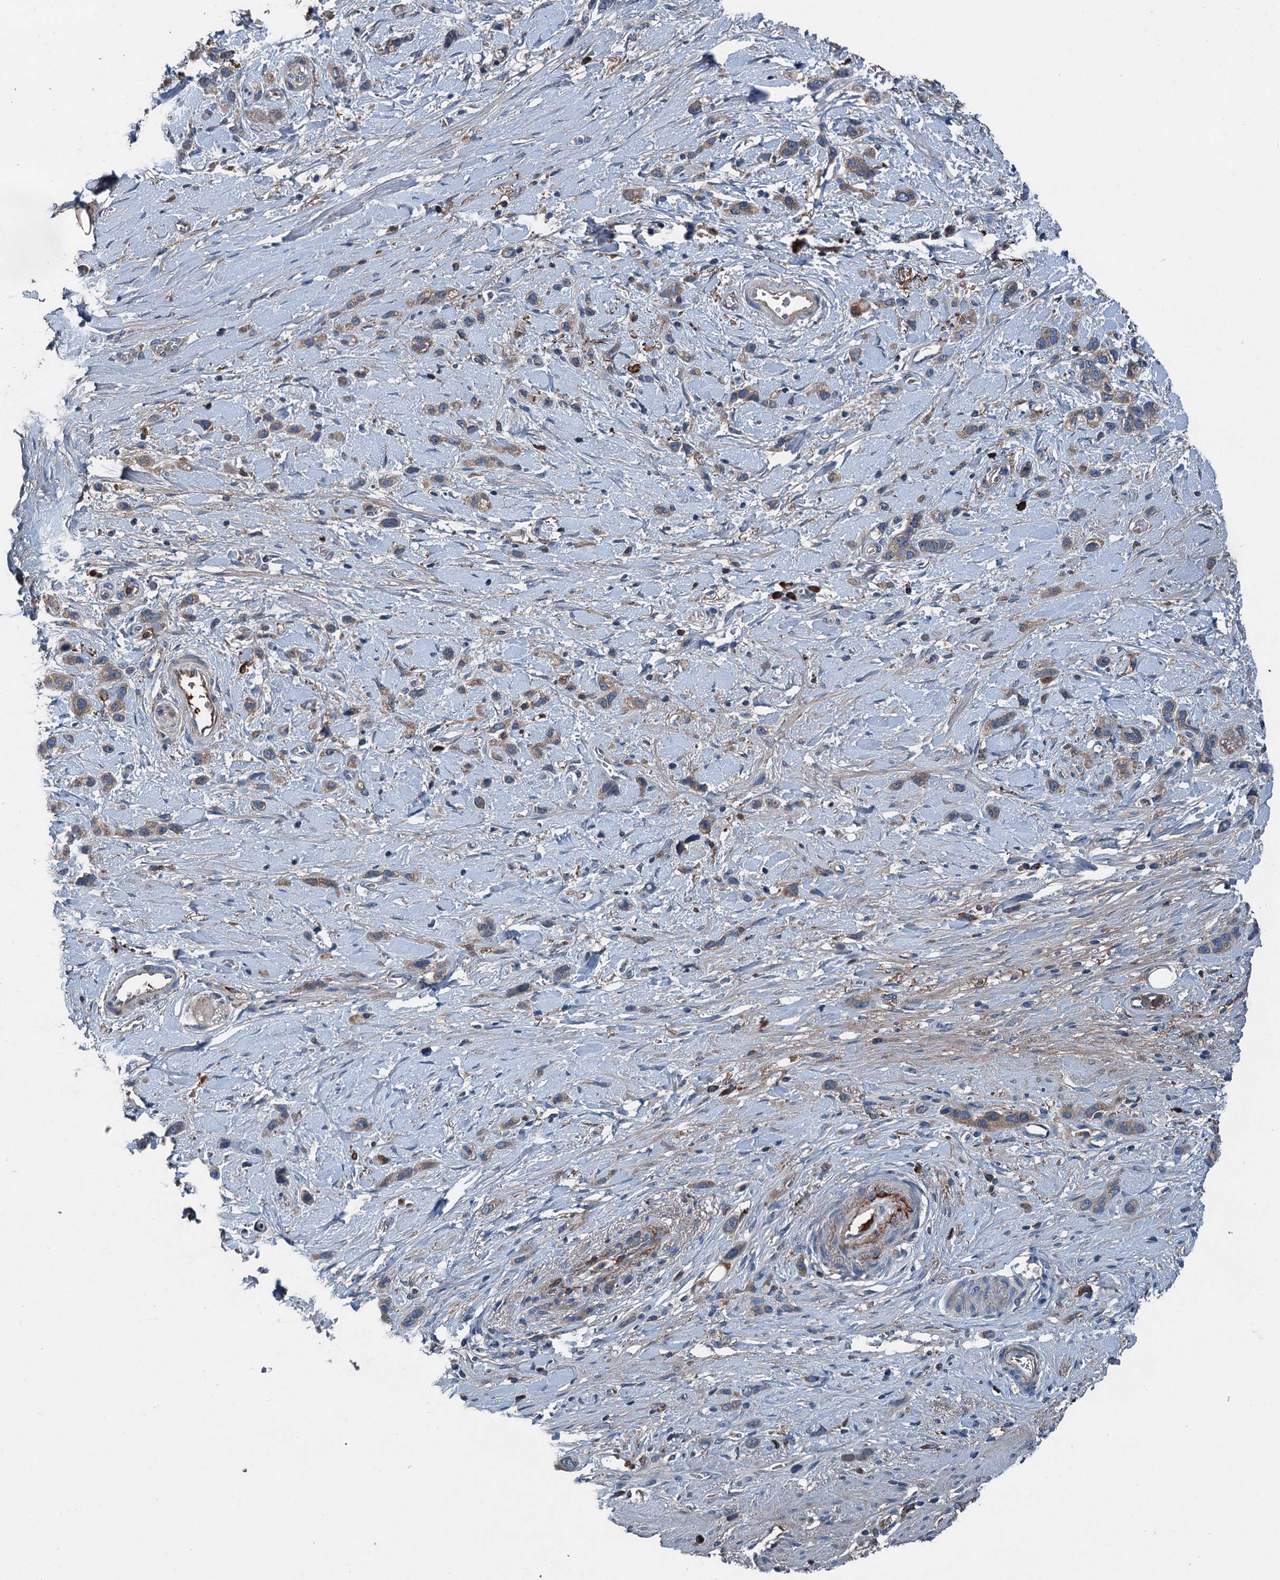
{"staining": {"intensity": "weak", "quantity": "25%-75%", "location": "cytoplasmic/membranous"}, "tissue": "stomach cancer", "cell_type": "Tumor cells", "image_type": "cancer", "snomed": [{"axis": "morphology", "description": "Adenocarcinoma, NOS"}, {"axis": "morphology", "description": "Adenocarcinoma, High grade"}, {"axis": "topography", "description": "Stomach, upper"}, {"axis": "topography", "description": "Stomach, lower"}], "caption": "Protein staining demonstrates weak cytoplasmic/membranous staining in about 25%-75% of tumor cells in stomach cancer (adenocarcinoma).", "gene": "PDSS1", "patient": {"sex": "female", "age": 65}}